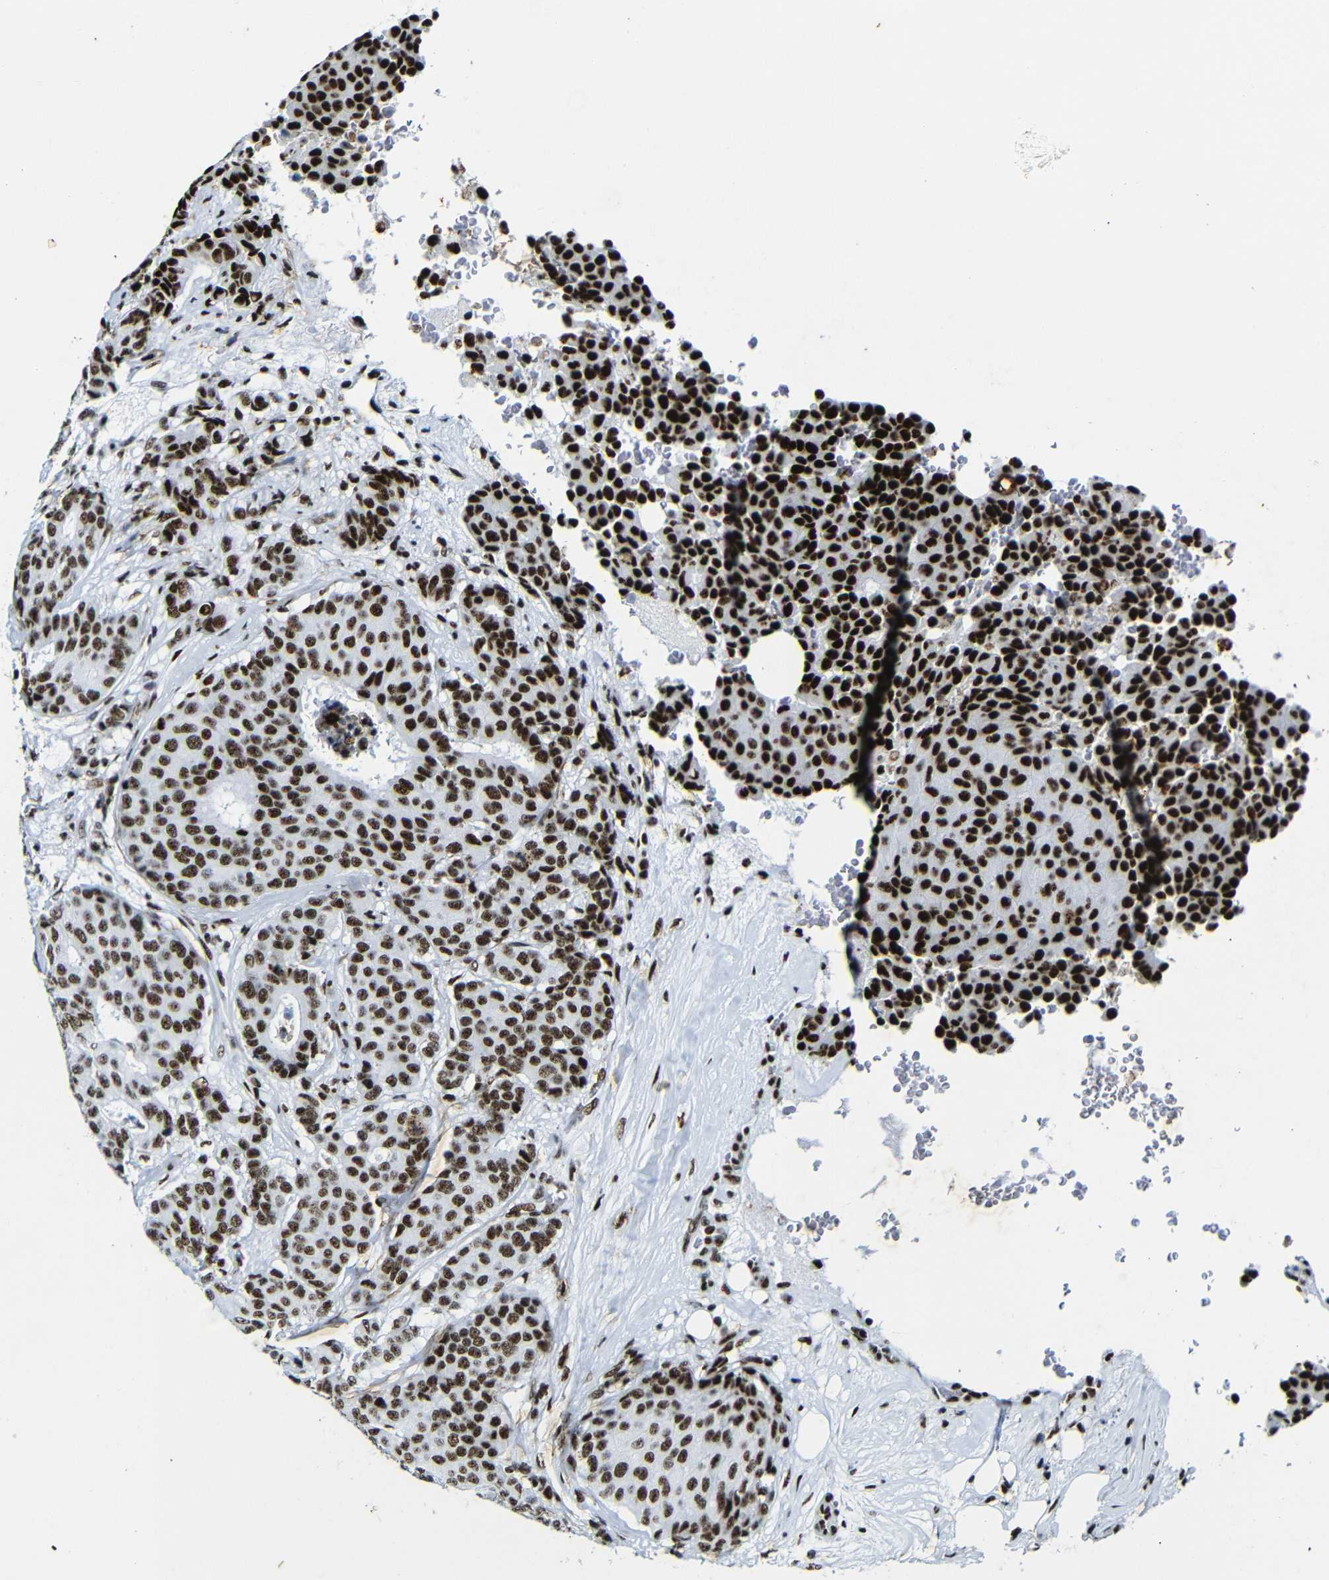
{"staining": {"intensity": "strong", "quantity": ">75%", "location": "nuclear"}, "tissue": "breast cancer", "cell_type": "Tumor cells", "image_type": "cancer", "snomed": [{"axis": "morphology", "description": "Duct carcinoma"}, {"axis": "topography", "description": "Breast"}], "caption": "Immunohistochemical staining of human breast cancer (intraductal carcinoma) shows high levels of strong nuclear staining in about >75% of tumor cells.", "gene": "SRSF1", "patient": {"sex": "female", "age": 75}}